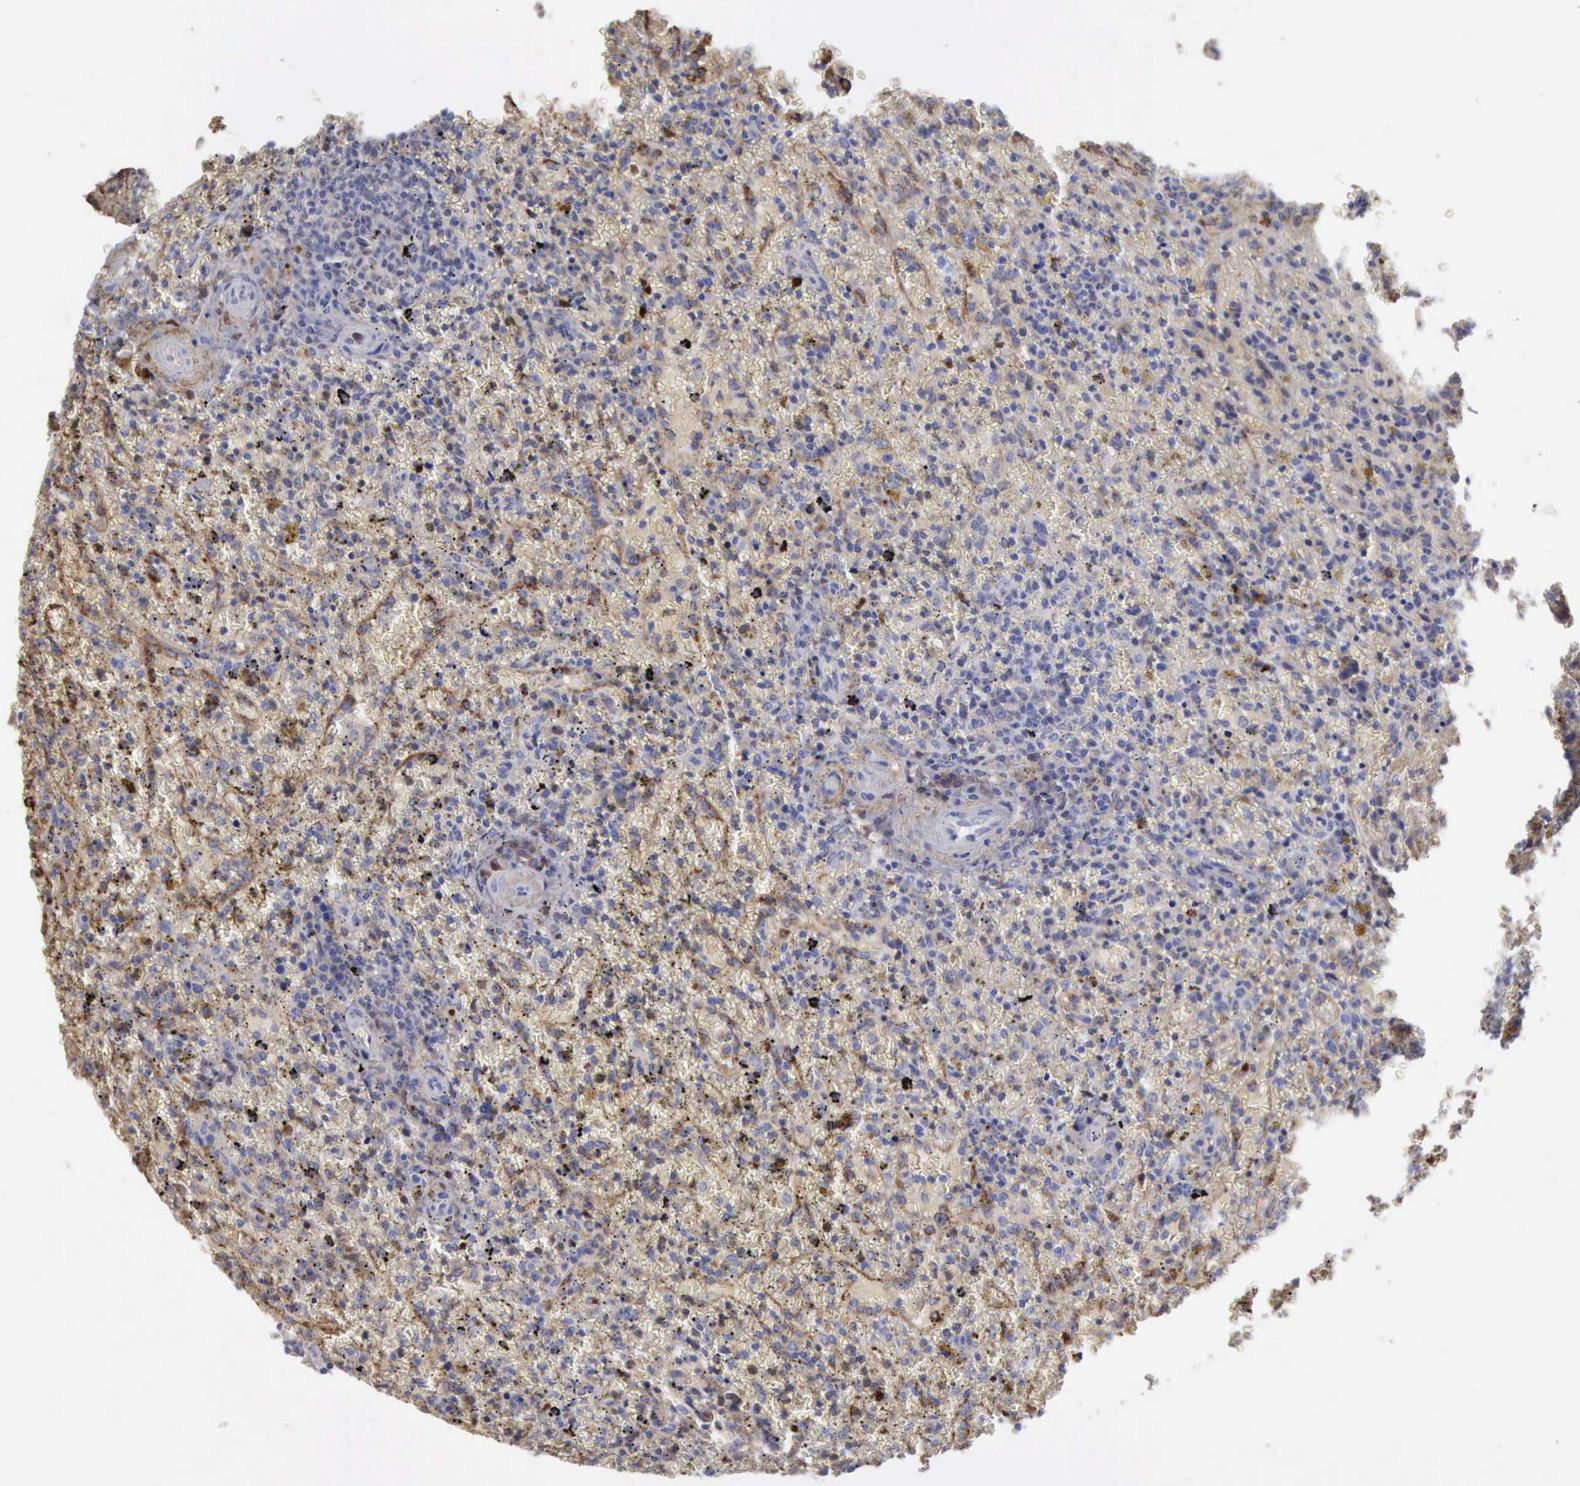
{"staining": {"intensity": "negative", "quantity": "none", "location": "none"}, "tissue": "lymphoma", "cell_type": "Tumor cells", "image_type": "cancer", "snomed": [{"axis": "morphology", "description": "Malignant lymphoma, non-Hodgkin's type, High grade"}, {"axis": "topography", "description": "Spleen"}, {"axis": "topography", "description": "Lymph node"}], "caption": "Immunohistochemical staining of human lymphoma demonstrates no significant positivity in tumor cells.", "gene": "SERPINA1", "patient": {"sex": "female", "age": 70}}